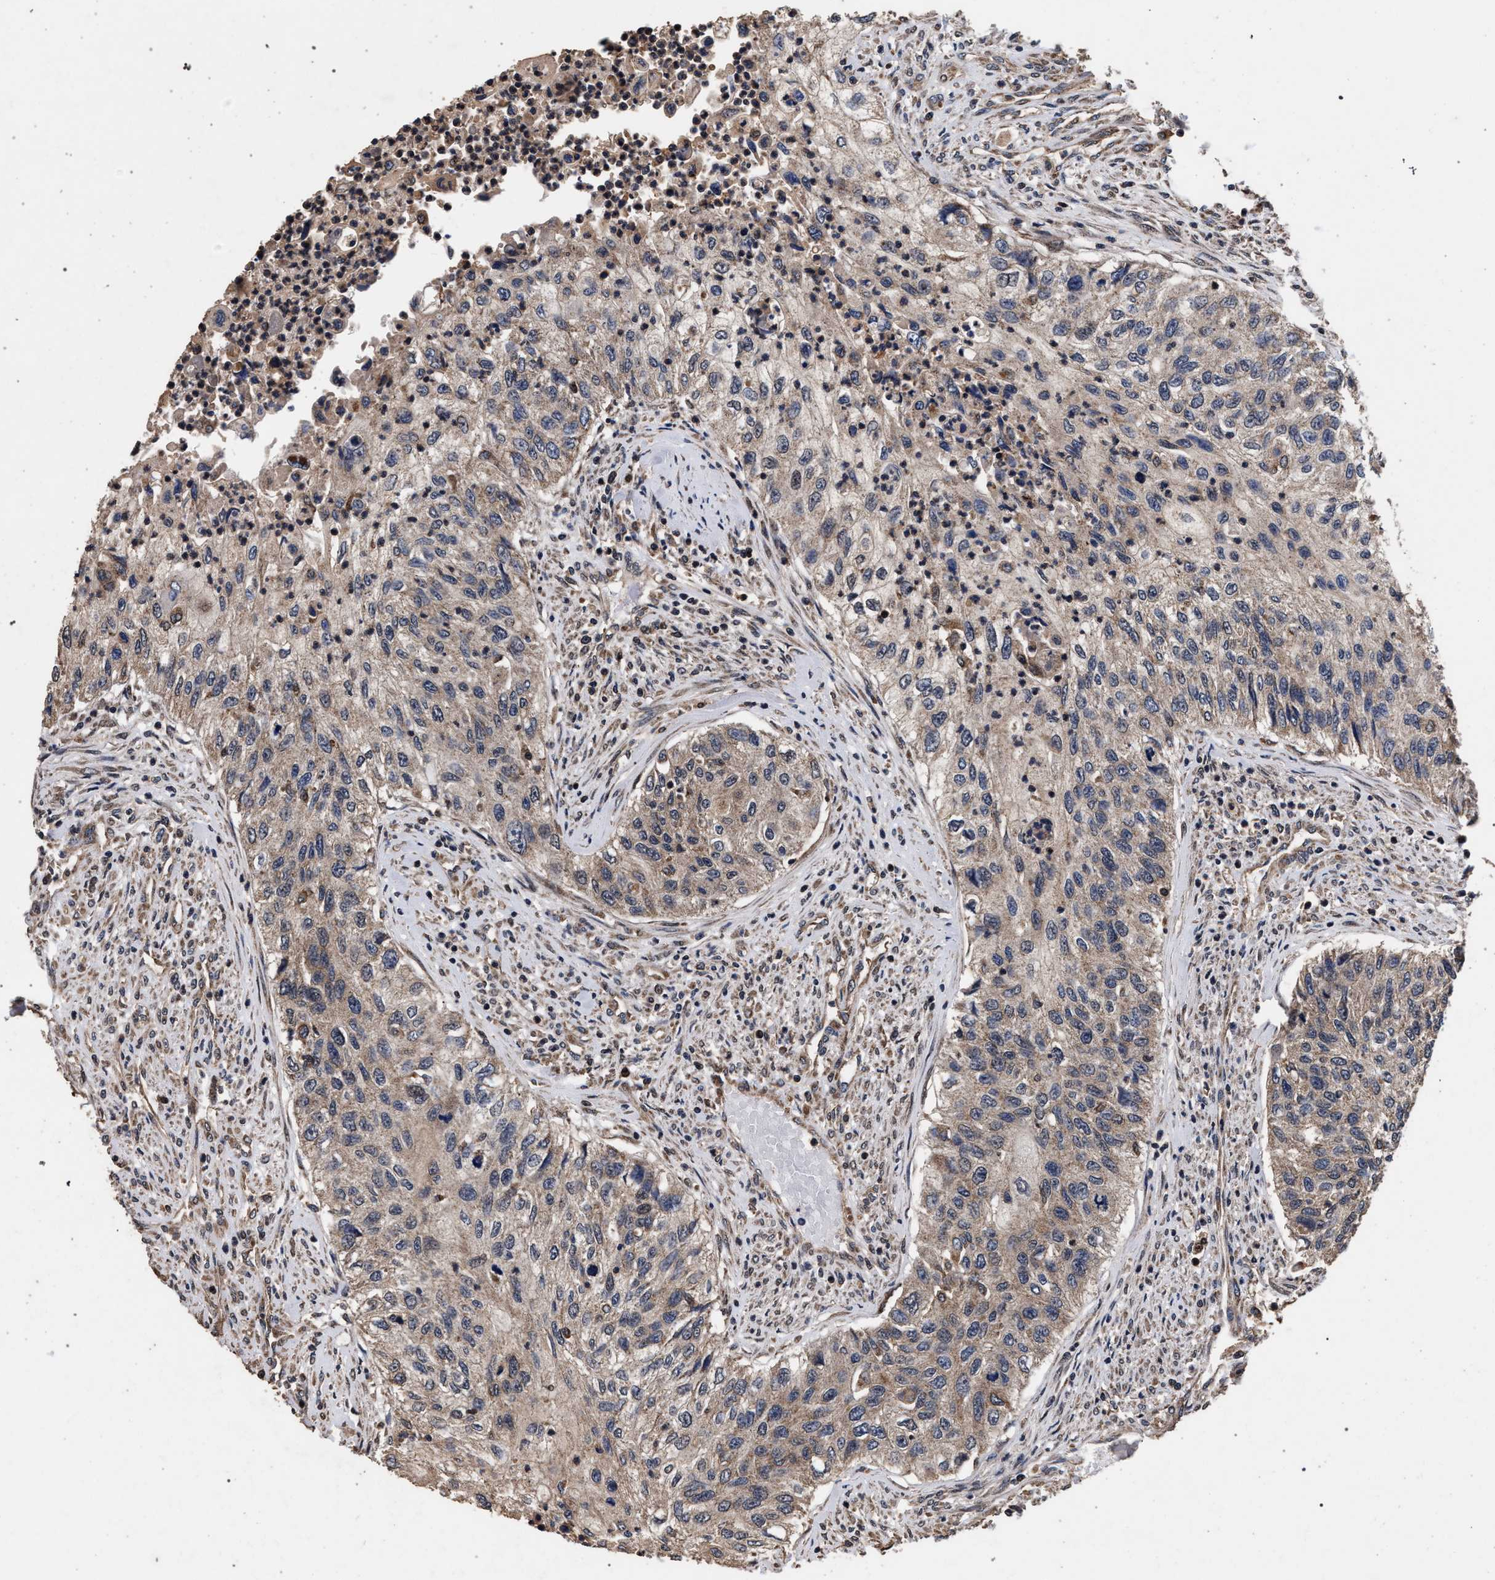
{"staining": {"intensity": "moderate", "quantity": ">75%", "location": "cytoplasmic/membranous"}, "tissue": "urothelial cancer", "cell_type": "Tumor cells", "image_type": "cancer", "snomed": [{"axis": "morphology", "description": "Urothelial carcinoma, High grade"}, {"axis": "topography", "description": "Urinary bladder"}], "caption": "The photomicrograph reveals immunohistochemical staining of urothelial carcinoma (high-grade). There is moderate cytoplasmic/membranous positivity is identified in about >75% of tumor cells.", "gene": "ACOX1", "patient": {"sex": "female", "age": 60}}